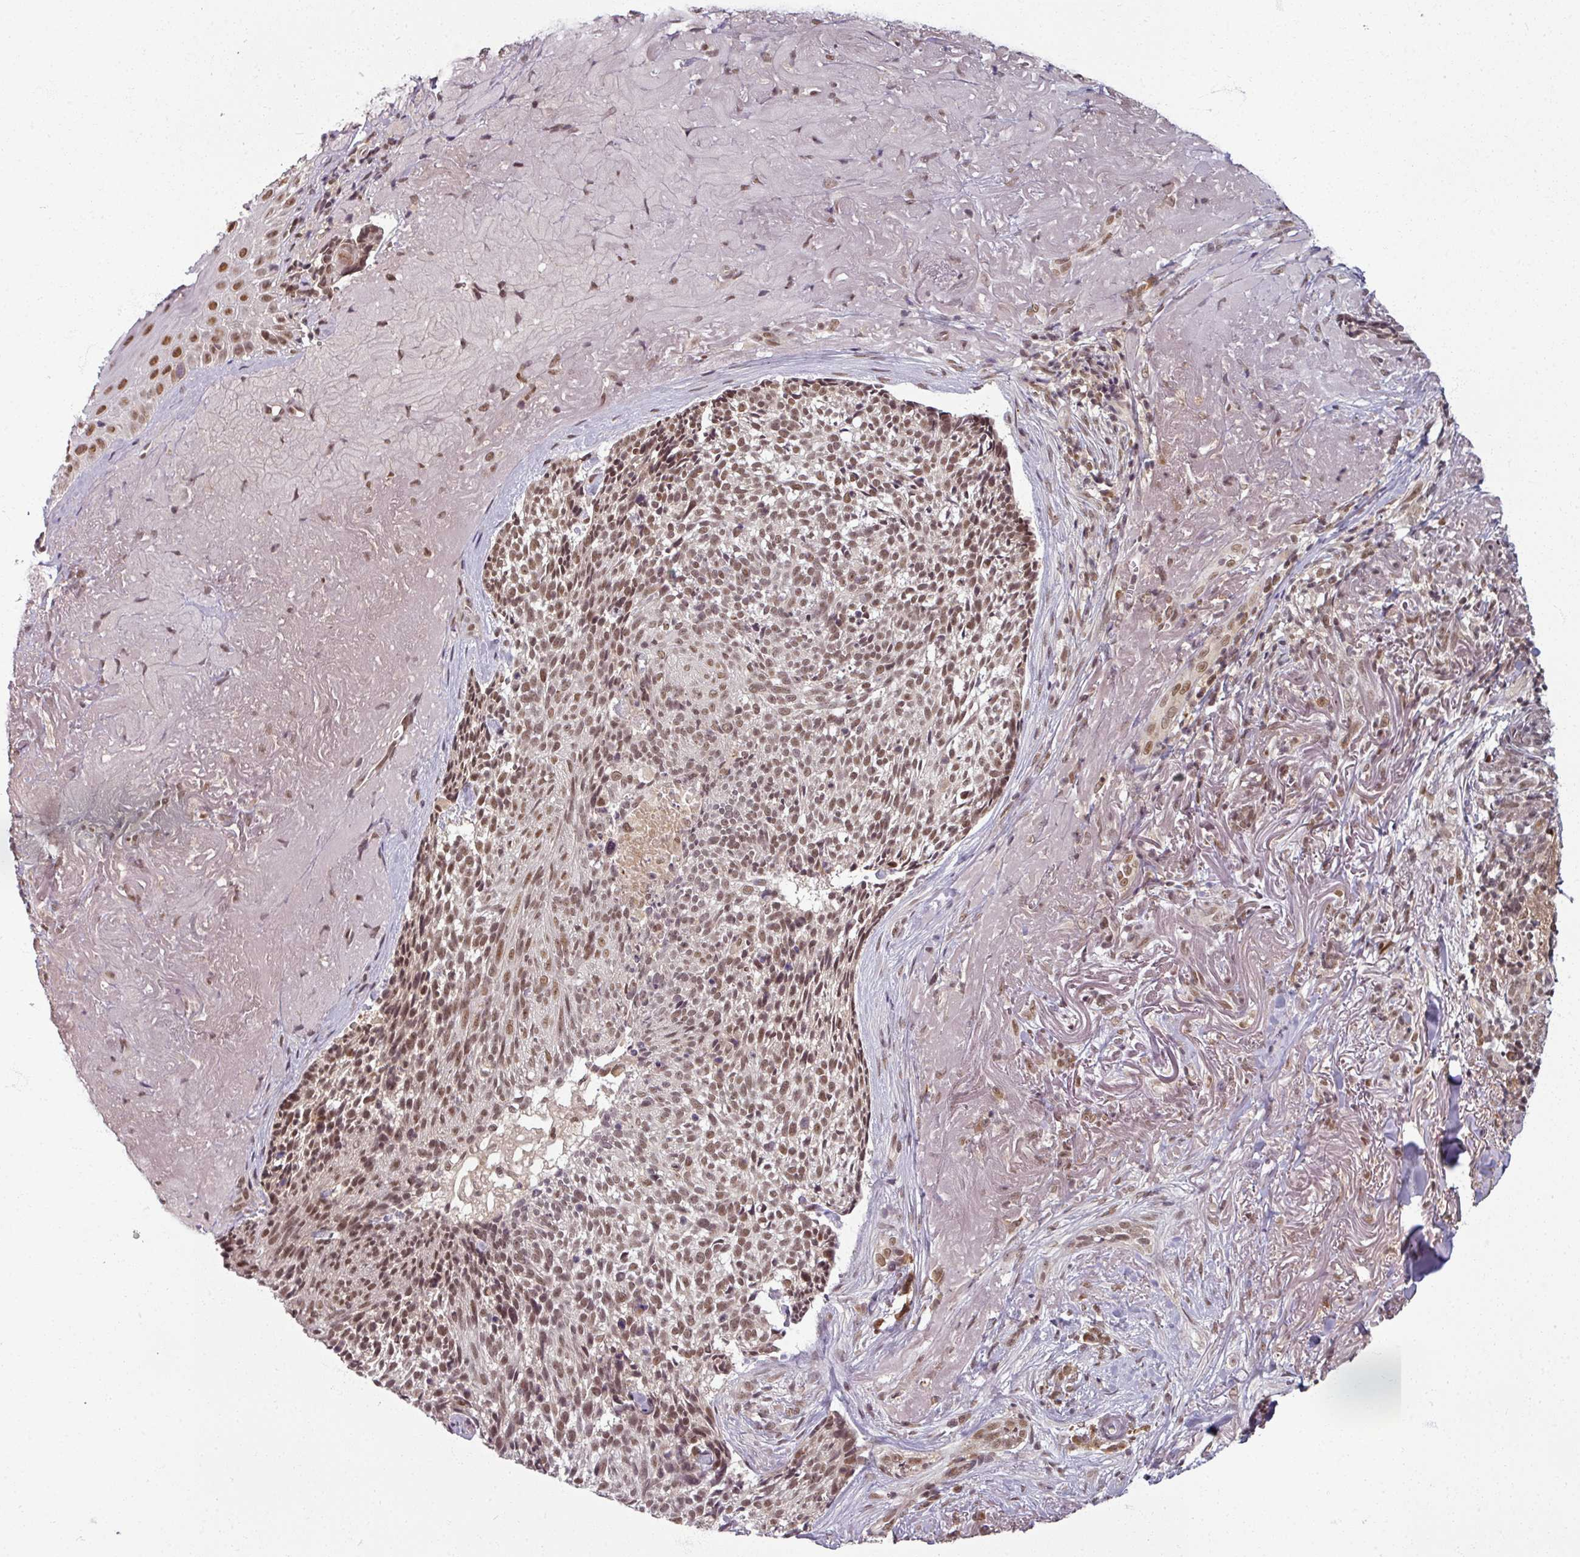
{"staining": {"intensity": "moderate", "quantity": ">75%", "location": "nuclear"}, "tissue": "skin cancer", "cell_type": "Tumor cells", "image_type": "cancer", "snomed": [{"axis": "morphology", "description": "Basal cell carcinoma"}, {"axis": "topography", "description": "Skin"}, {"axis": "topography", "description": "Skin of face"}], "caption": "Immunohistochemical staining of skin cancer (basal cell carcinoma) demonstrates moderate nuclear protein staining in about >75% of tumor cells.", "gene": "POLR2G", "patient": {"sex": "female", "age": 95}}